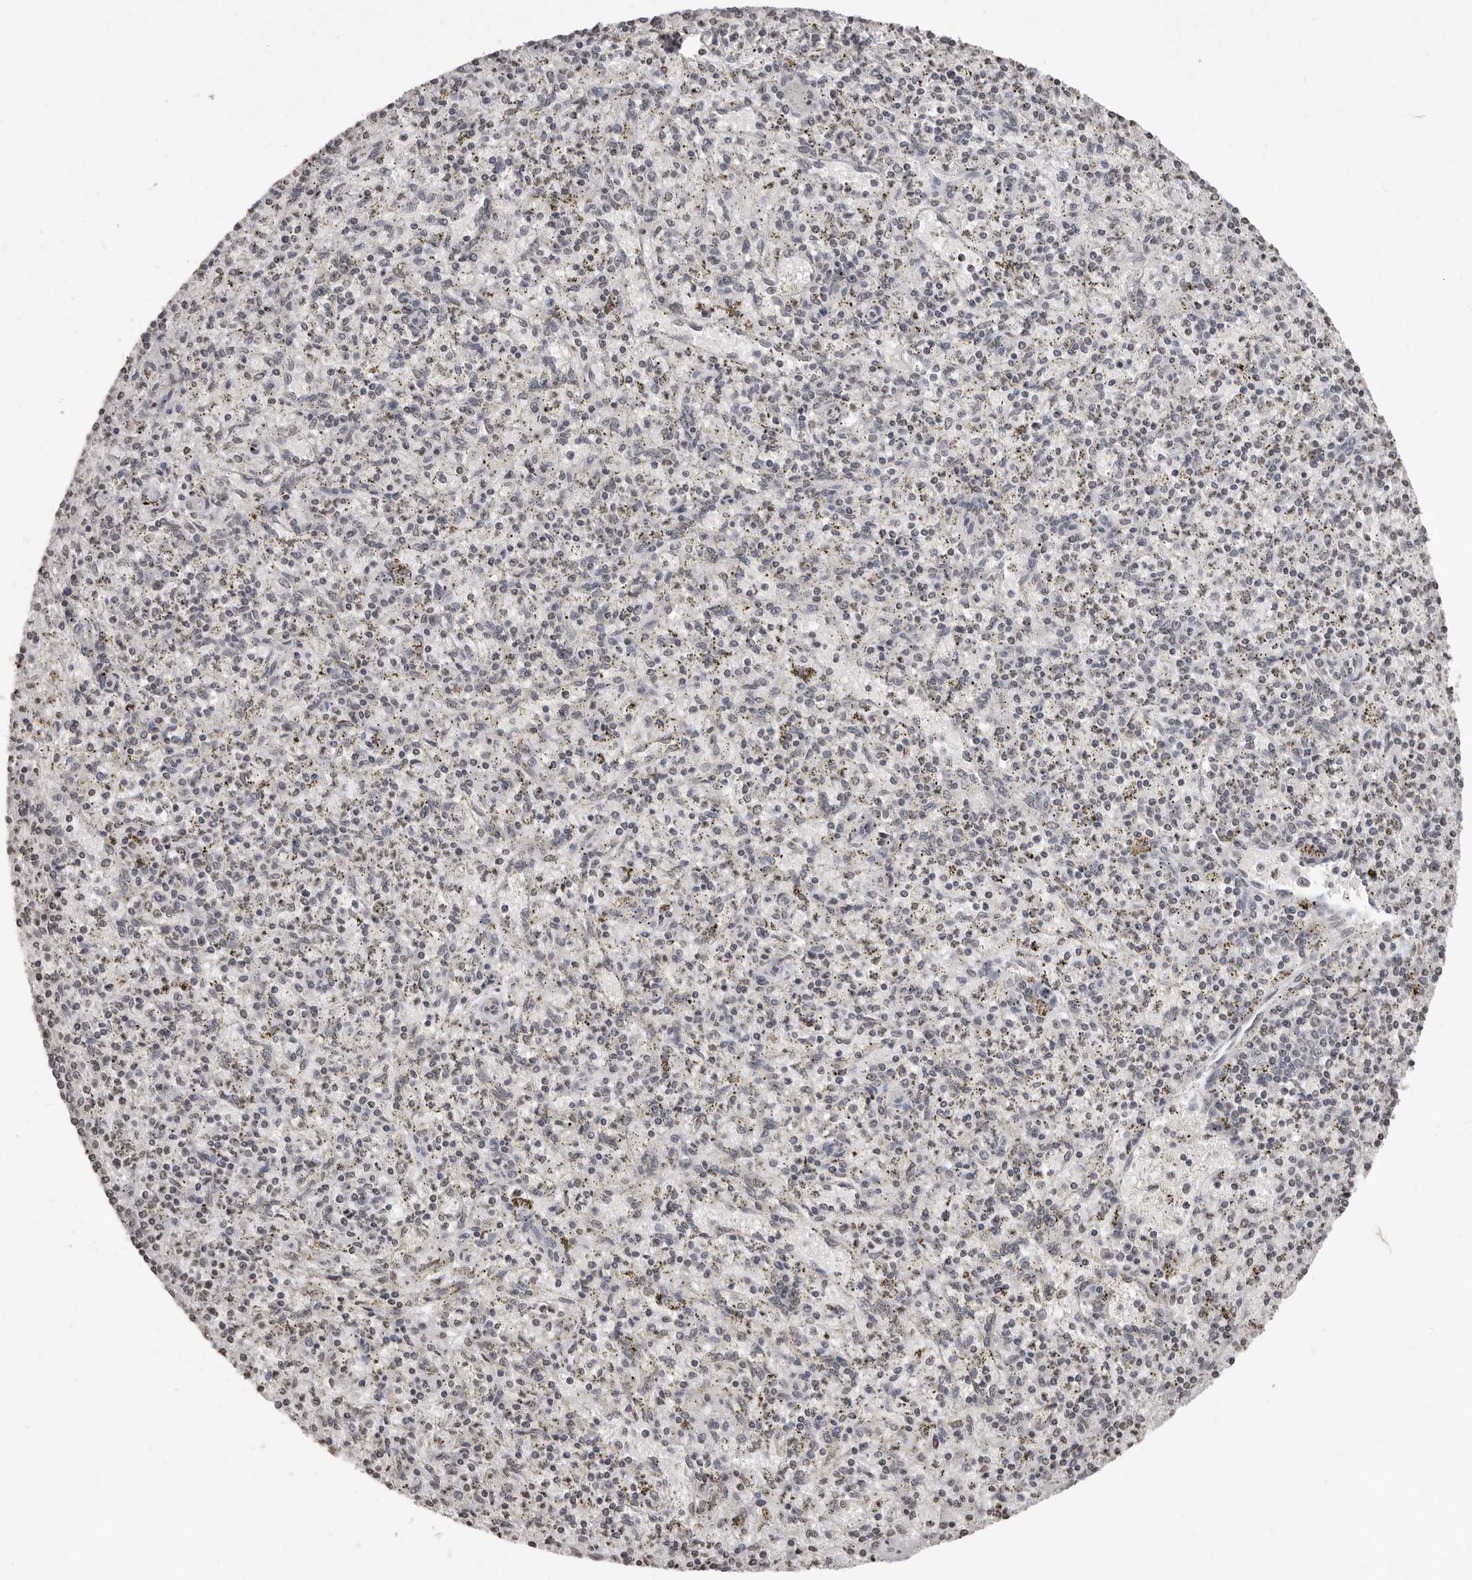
{"staining": {"intensity": "weak", "quantity": "<25%", "location": "nuclear"}, "tissue": "spleen", "cell_type": "Cells in red pulp", "image_type": "normal", "snomed": [{"axis": "morphology", "description": "Normal tissue, NOS"}, {"axis": "topography", "description": "Spleen"}], "caption": "Immunohistochemical staining of unremarkable human spleen displays no significant expression in cells in red pulp. (DAB immunohistochemistry (IHC) with hematoxylin counter stain).", "gene": "WDR45", "patient": {"sex": "male", "age": 72}}